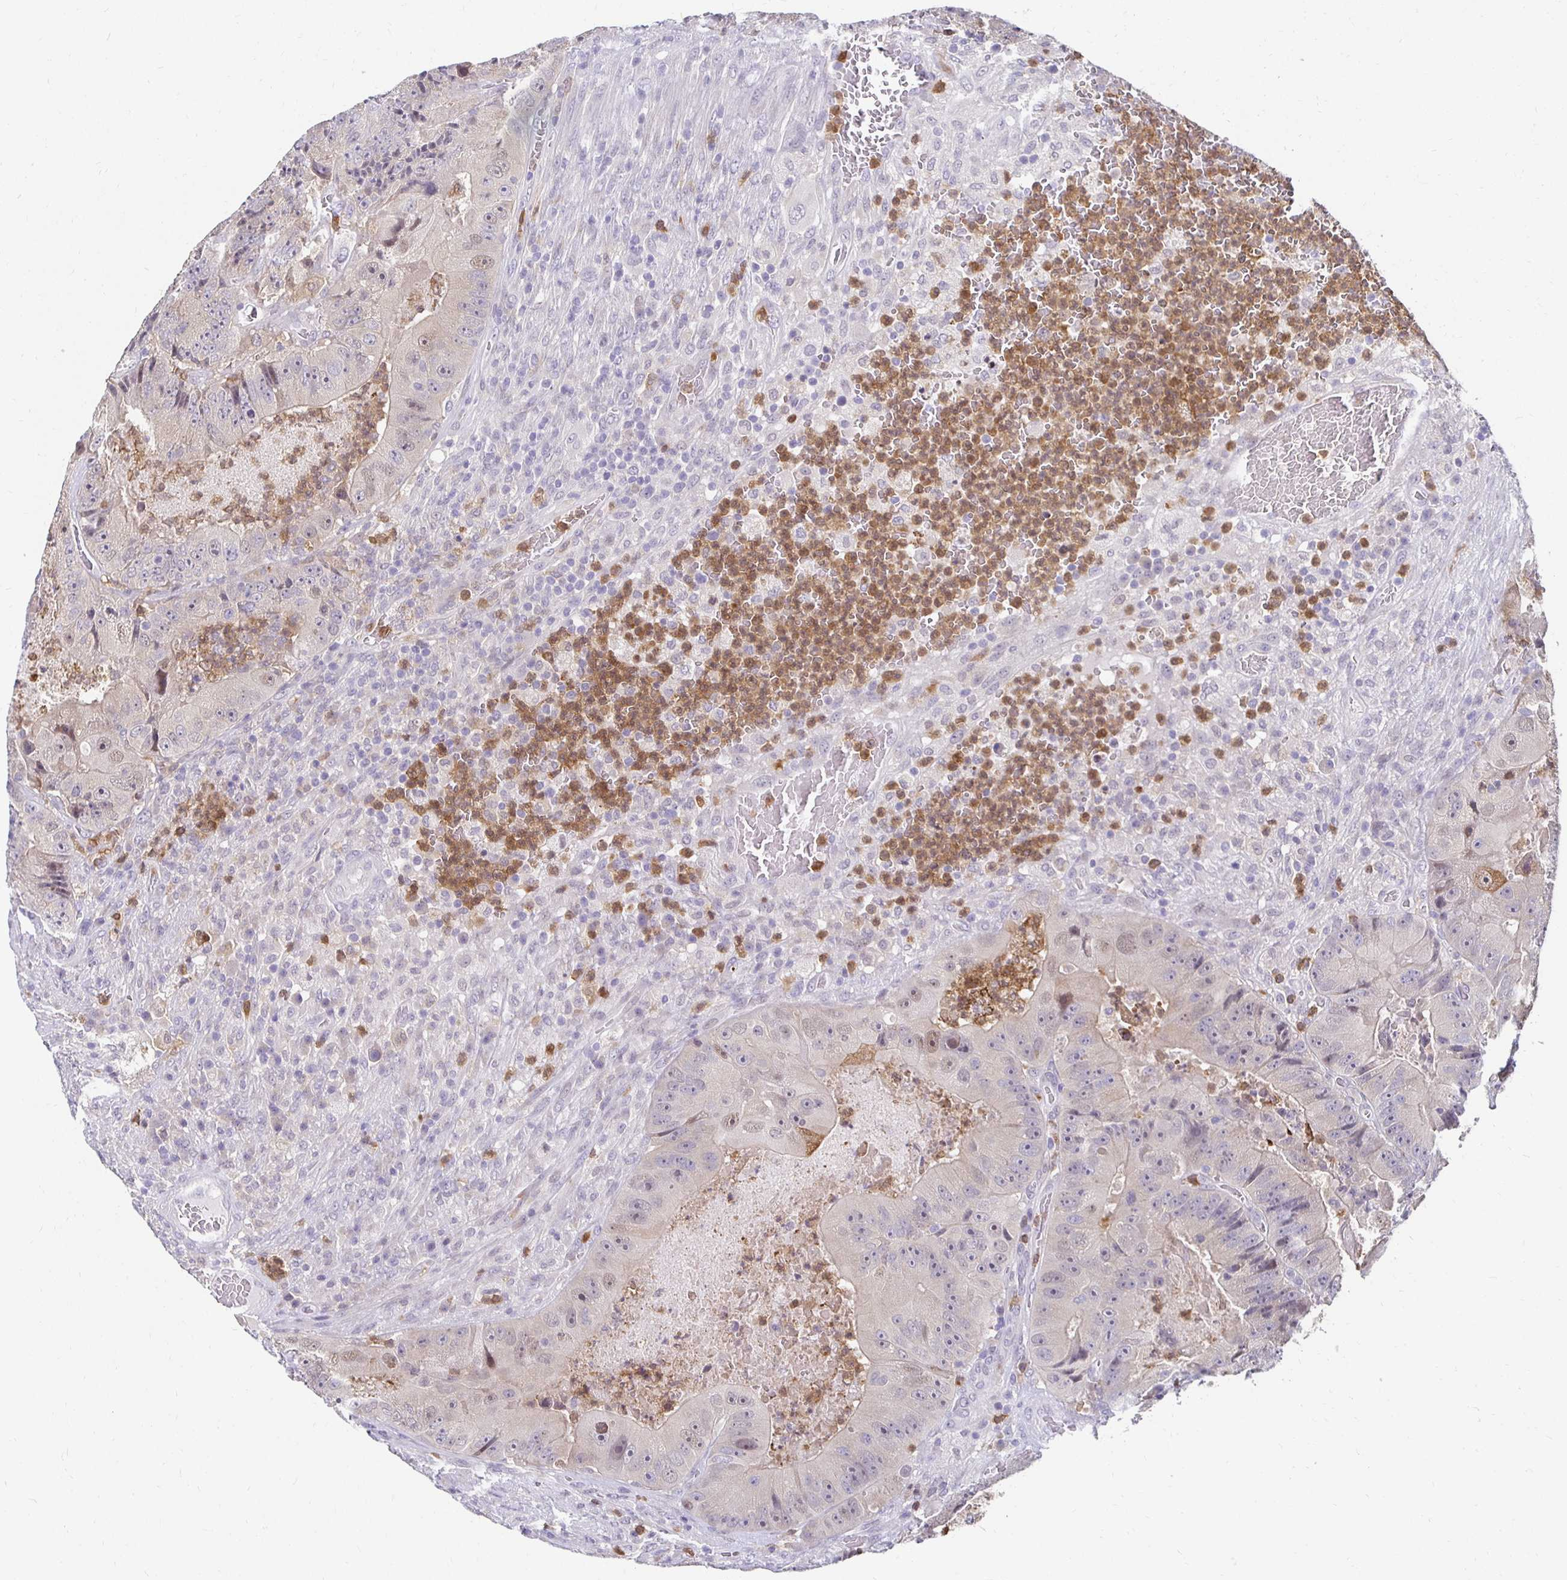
{"staining": {"intensity": "negative", "quantity": "none", "location": "none"}, "tissue": "colorectal cancer", "cell_type": "Tumor cells", "image_type": "cancer", "snomed": [{"axis": "morphology", "description": "Adenocarcinoma, NOS"}, {"axis": "topography", "description": "Colon"}], "caption": "Human colorectal cancer (adenocarcinoma) stained for a protein using IHC exhibits no expression in tumor cells.", "gene": "PADI2", "patient": {"sex": "female", "age": 86}}